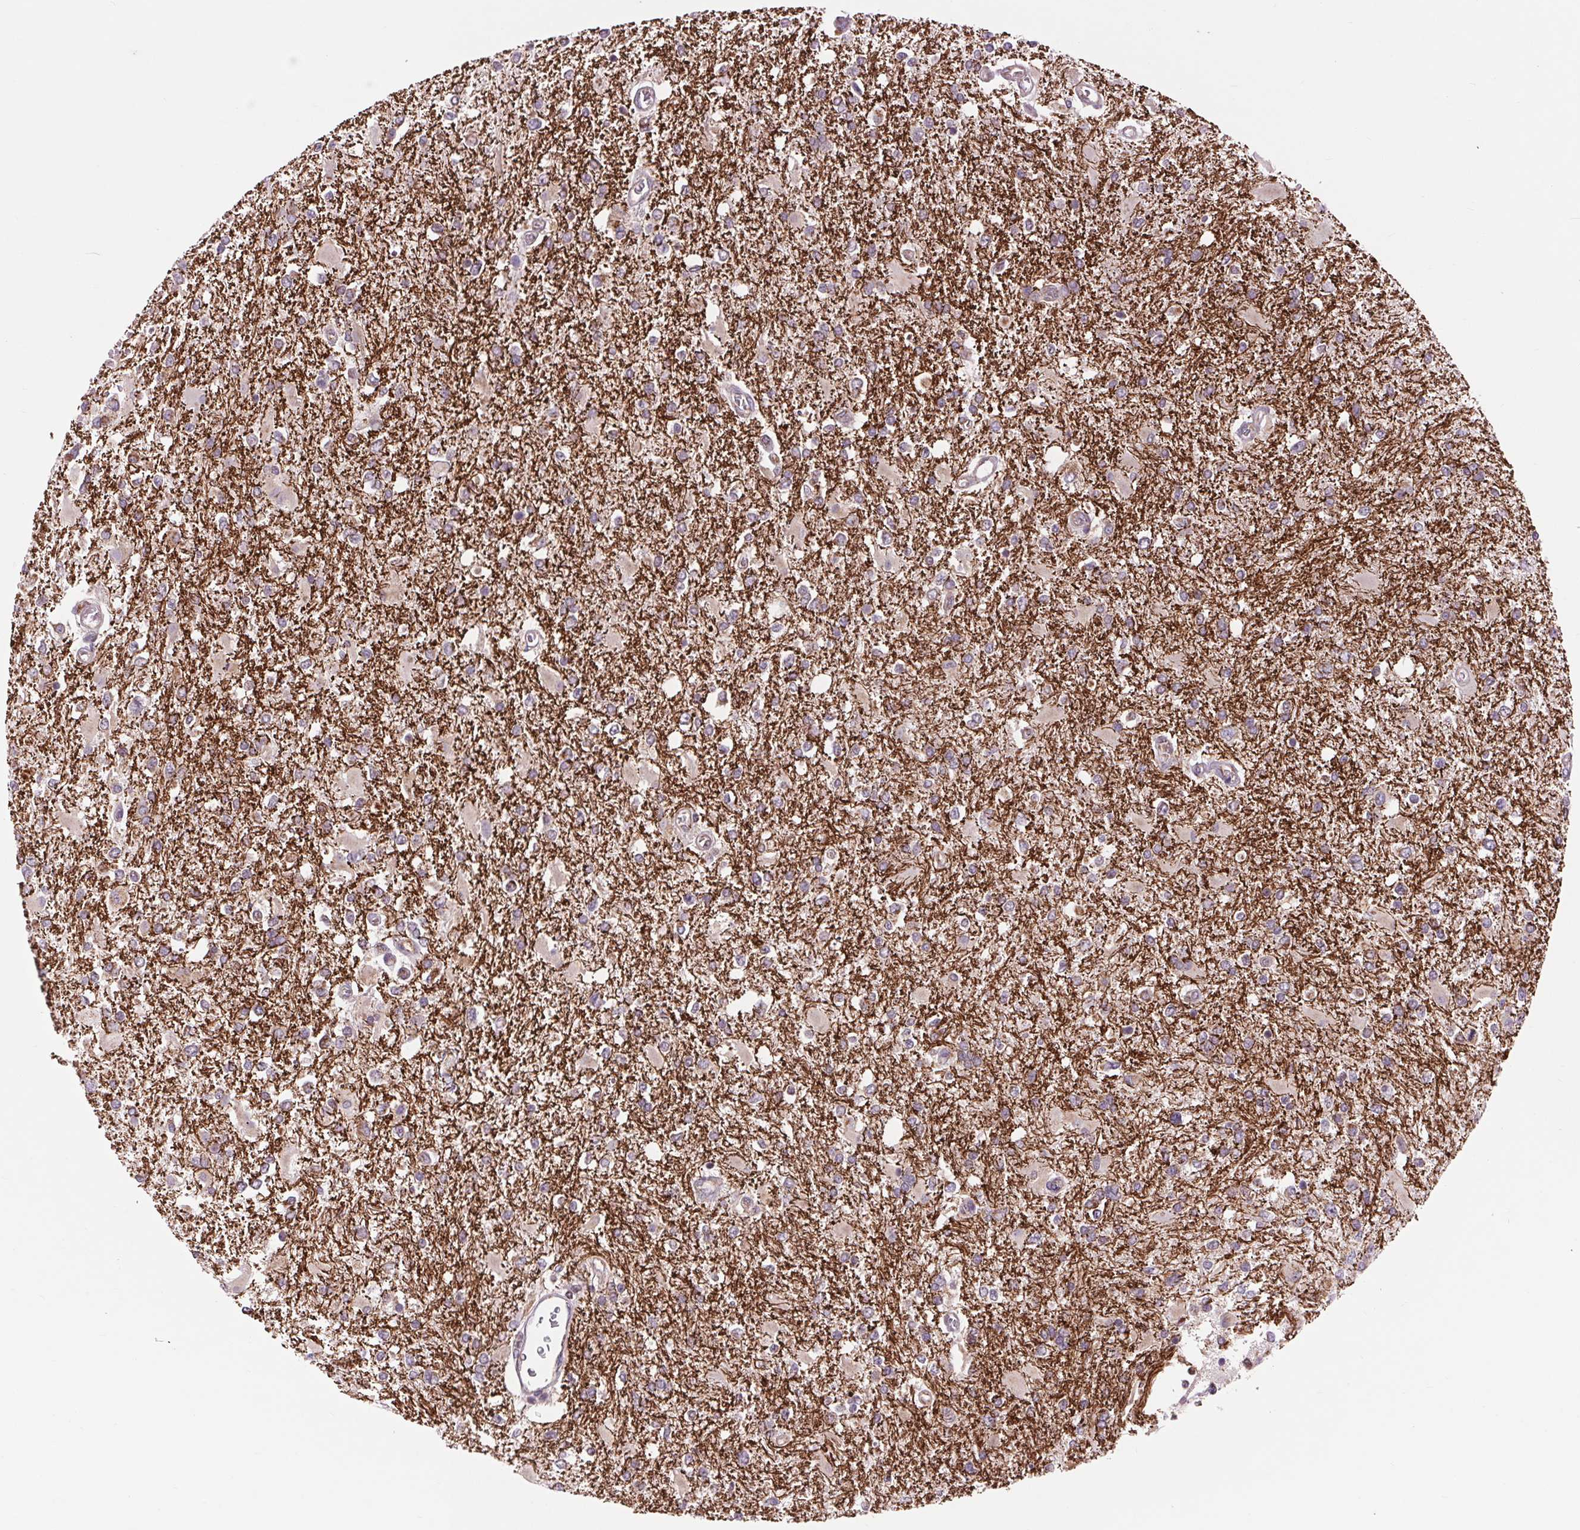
{"staining": {"intensity": "negative", "quantity": "none", "location": "none"}, "tissue": "glioma", "cell_type": "Tumor cells", "image_type": "cancer", "snomed": [{"axis": "morphology", "description": "Glioma, malignant, High grade"}, {"axis": "topography", "description": "Cerebral cortex"}], "caption": "Tumor cells are negative for brown protein staining in malignant glioma (high-grade).", "gene": "COX6A1", "patient": {"sex": "male", "age": 79}}